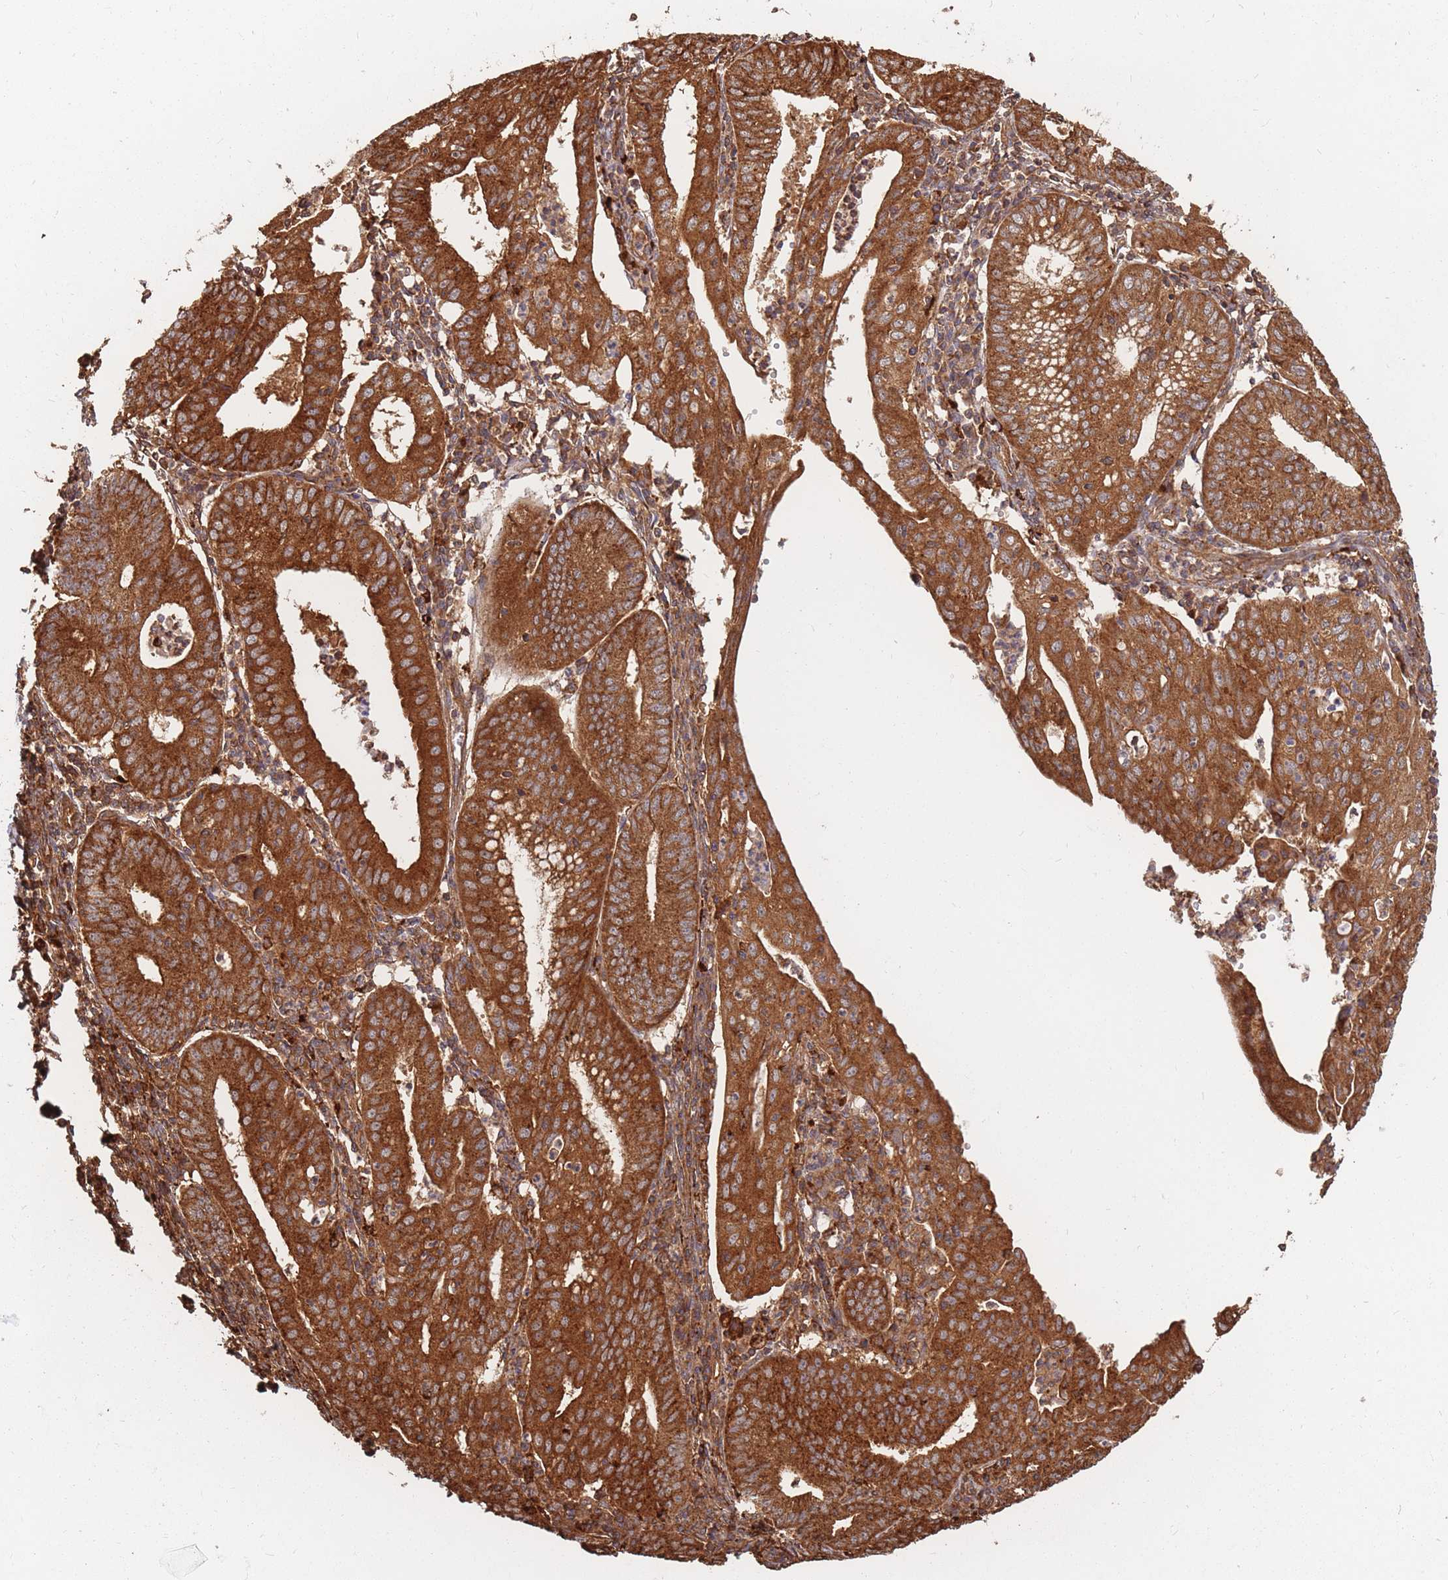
{"staining": {"intensity": "strong", "quantity": ">75%", "location": "cytoplasmic/membranous"}, "tissue": "endometrial cancer", "cell_type": "Tumor cells", "image_type": "cancer", "snomed": [{"axis": "morphology", "description": "Adenocarcinoma, NOS"}, {"axis": "topography", "description": "Endometrium"}], "caption": "DAB (3,3'-diaminobenzidine) immunohistochemical staining of human endometrial cancer reveals strong cytoplasmic/membranous protein expression in about >75% of tumor cells.", "gene": "RASSF2", "patient": {"sex": "female", "age": 60}}